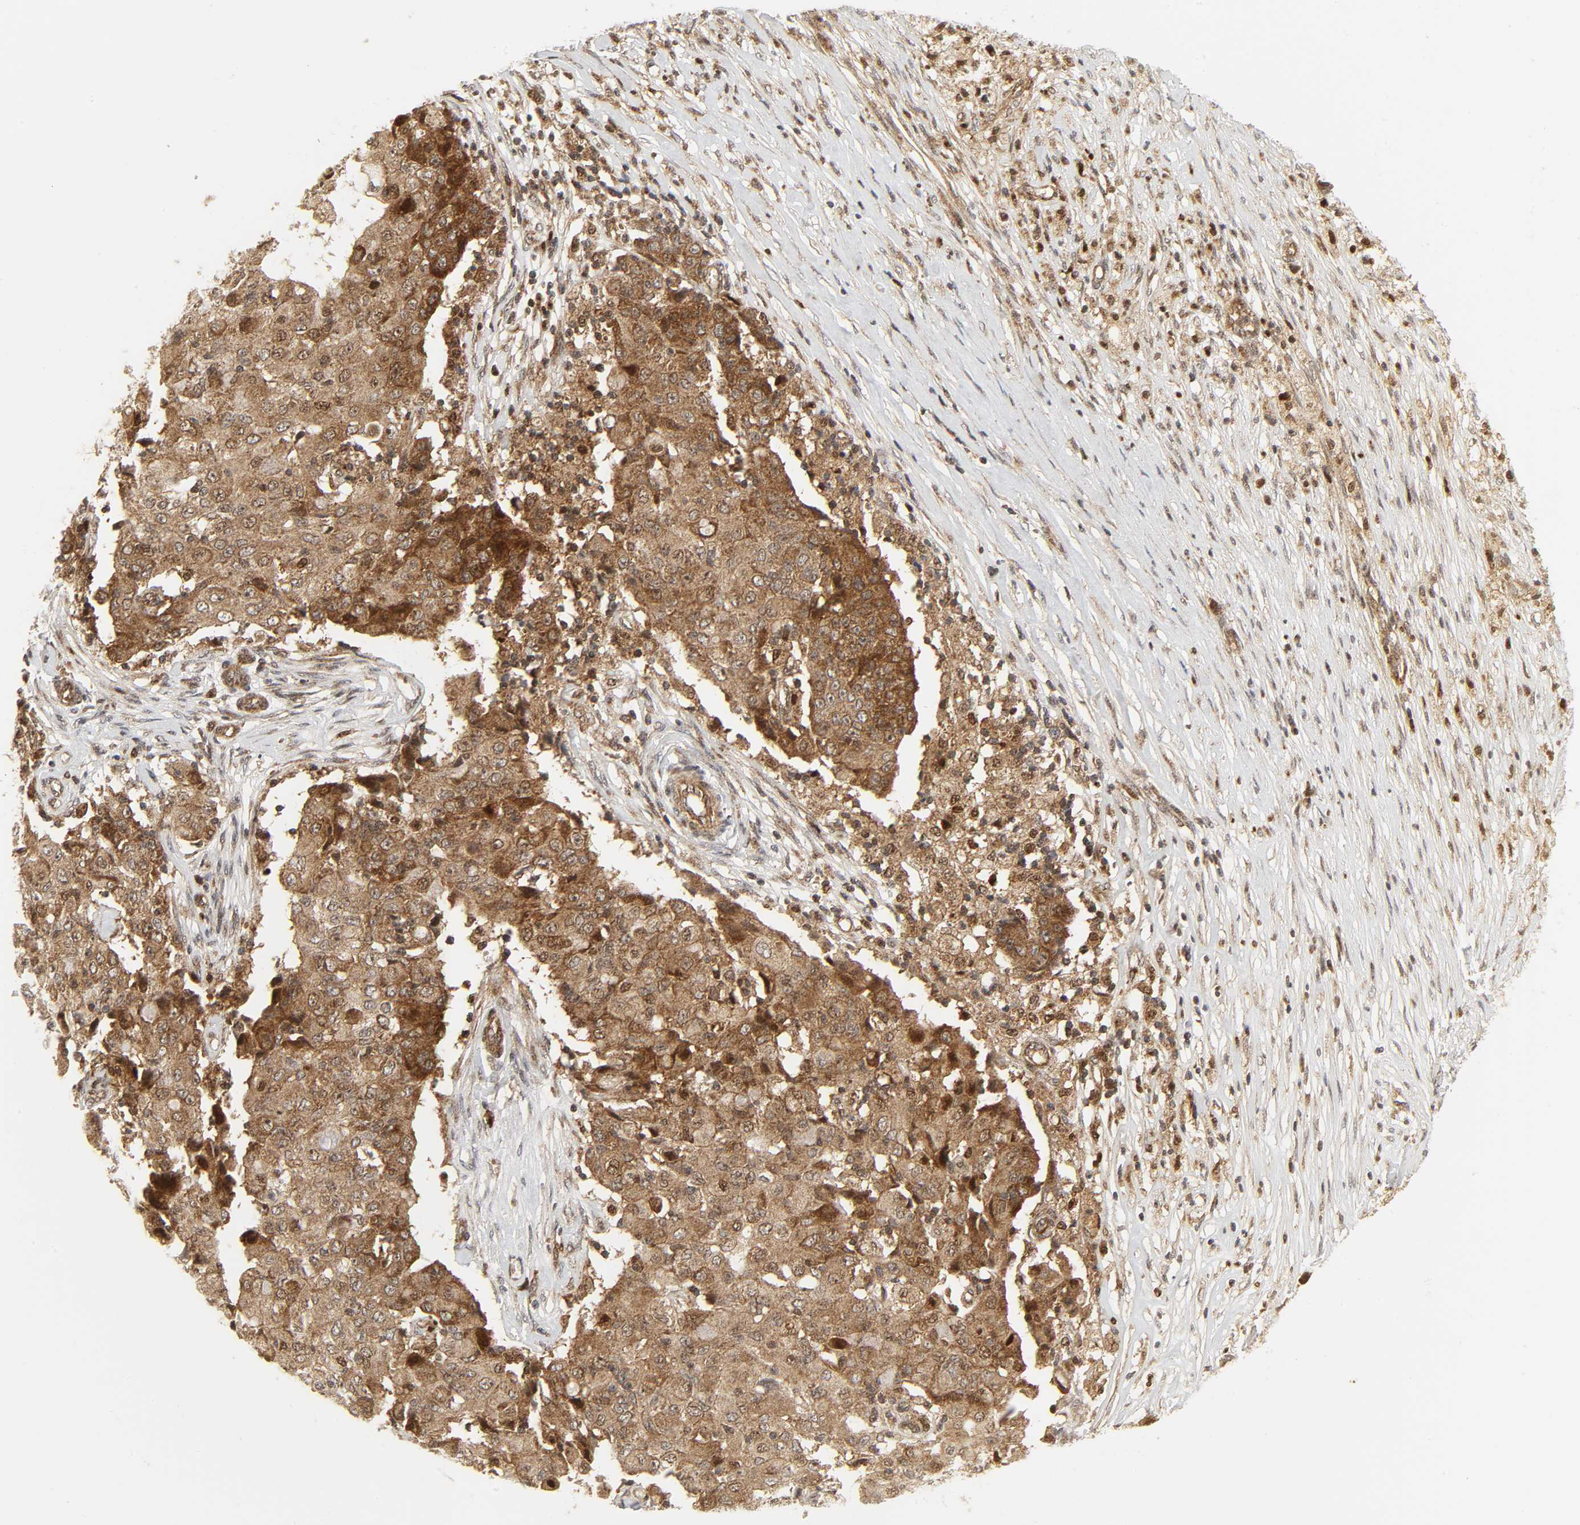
{"staining": {"intensity": "strong", "quantity": ">75%", "location": "cytoplasmic/membranous"}, "tissue": "ovarian cancer", "cell_type": "Tumor cells", "image_type": "cancer", "snomed": [{"axis": "morphology", "description": "Carcinoma, endometroid"}, {"axis": "topography", "description": "Ovary"}], "caption": "DAB immunohistochemical staining of endometroid carcinoma (ovarian) demonstrates strong cytoplasmic/membranous protein expression in about >75% of tumor cells.", "gene": "CHUK", "patient": {"sex": "female", "age": 42}}